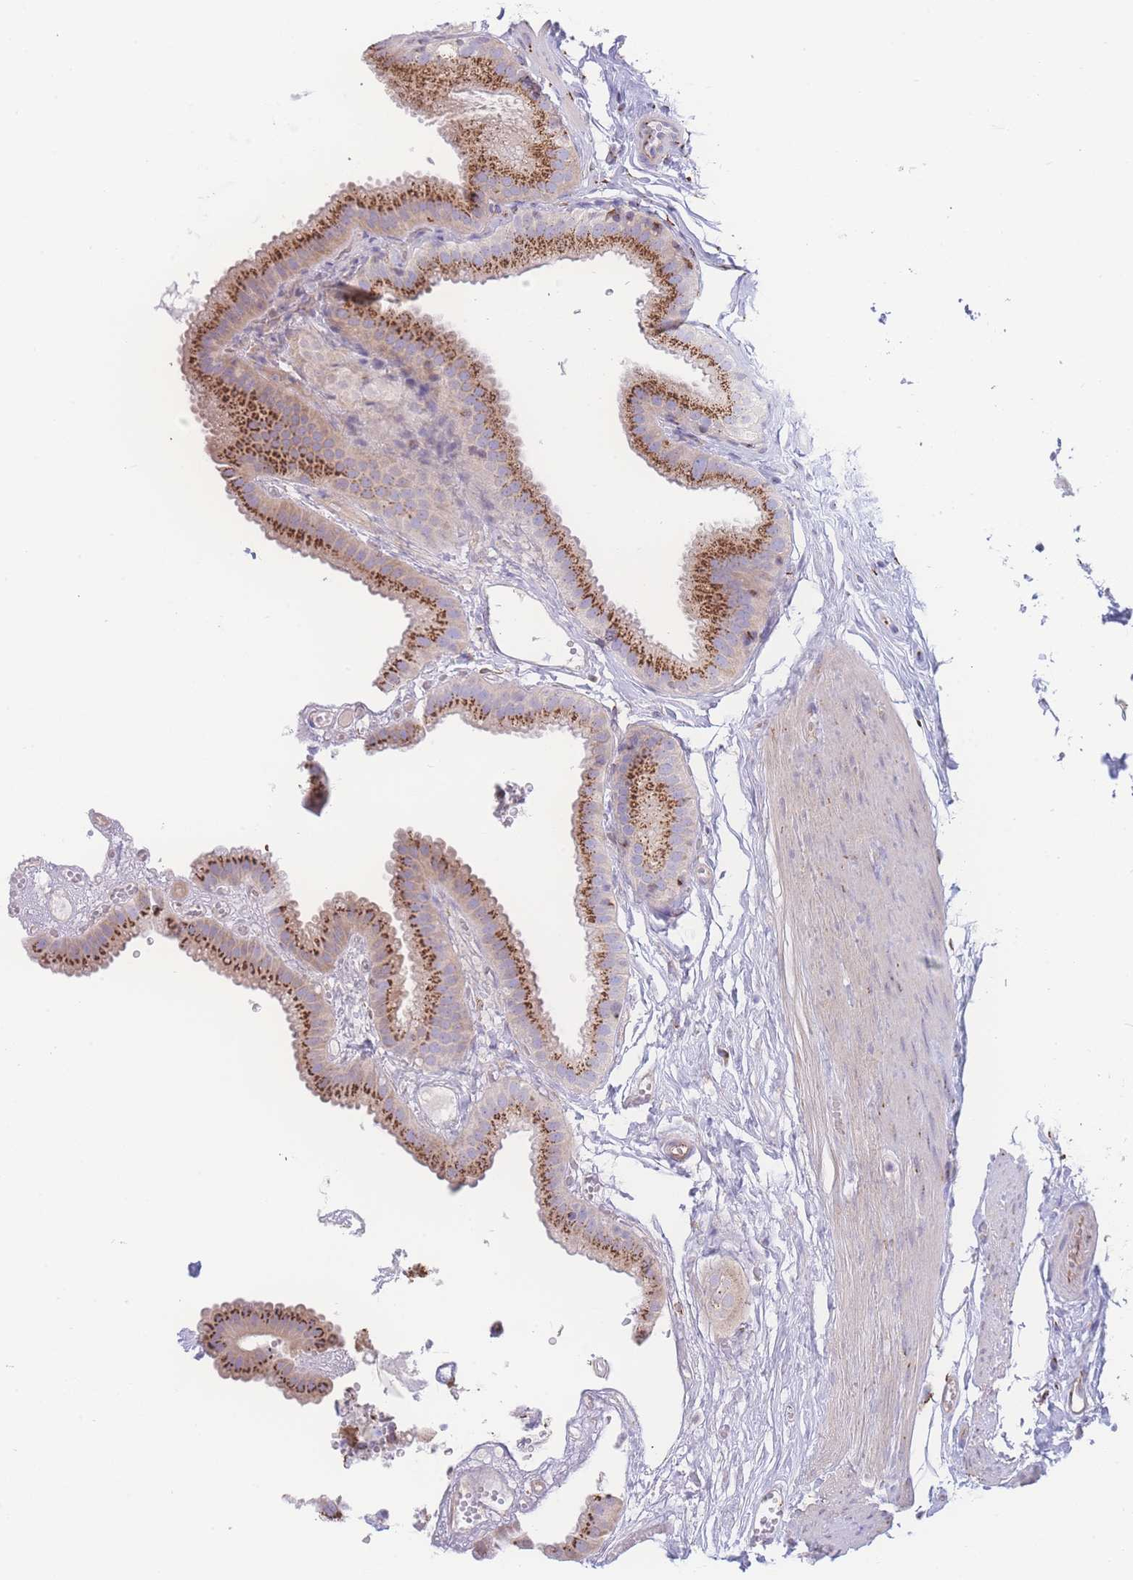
{"staining": {"intensity": "moderate", "quantity": ">75%", "location": "cytoplasmic/membranous"}, "tissue": "gallbladder", "cell_type": "Glandular cells", "image_type": "normal", "snomed": [{"axis": "morphology", "description": "Normal tissue, NOS"}, {"axis": "topography", "description": "Gallbladder"}], "caption": "Immunohistochemistry photomicrograph of unremarkable human gallbladder stained for a protein (brown), which shows medium levels of moderate cytoplasmic/membranous positivity in approximately >75% of glandular cells.", "gene": "GOLM2", "patient": {"sex": "female", "age": 61}}